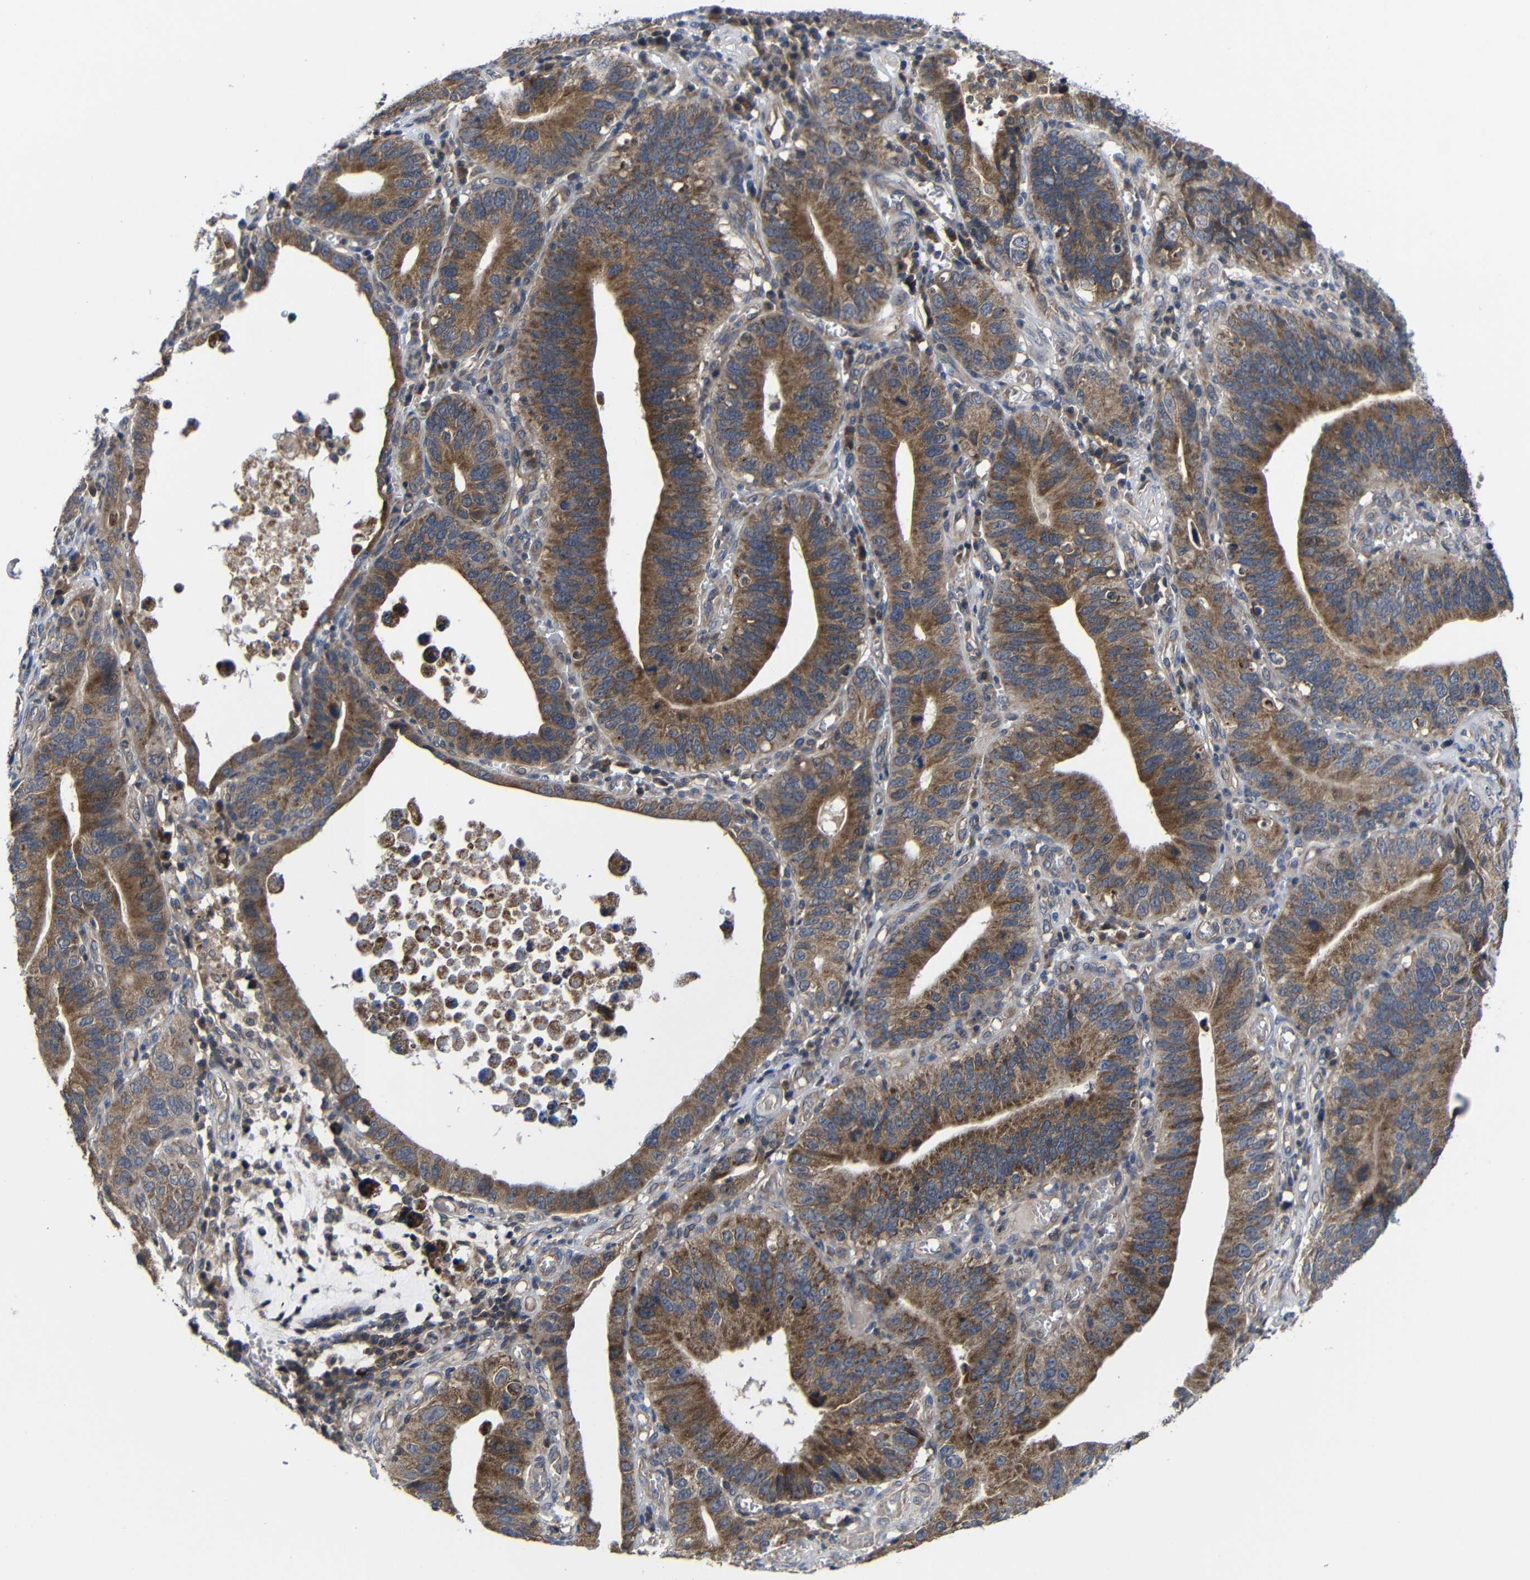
{"staining": {"intensity": "moderate", "quantity": ">75%", "location": "cytoplasmic/membranous"}, "tissue": "stomach cancer", "cell_type": "Tumor cells", "image_type": "cancer", "snomed": [{"axis": "morphology", "description": "Adenocarcinoma, NOS"}, {"axis": "topography", "description": "Stomach"}, {"axis": "topography", "description": "Gastric cardia"}], "caption": "Human stomach adenocarcinoma stained with a brown dye demonstrates moderate cytoplasmic/membranous positive staining in about >75% of tumor cells.", "gene": "LPAR5", "patient": {"sex": "male", "age": 59}}